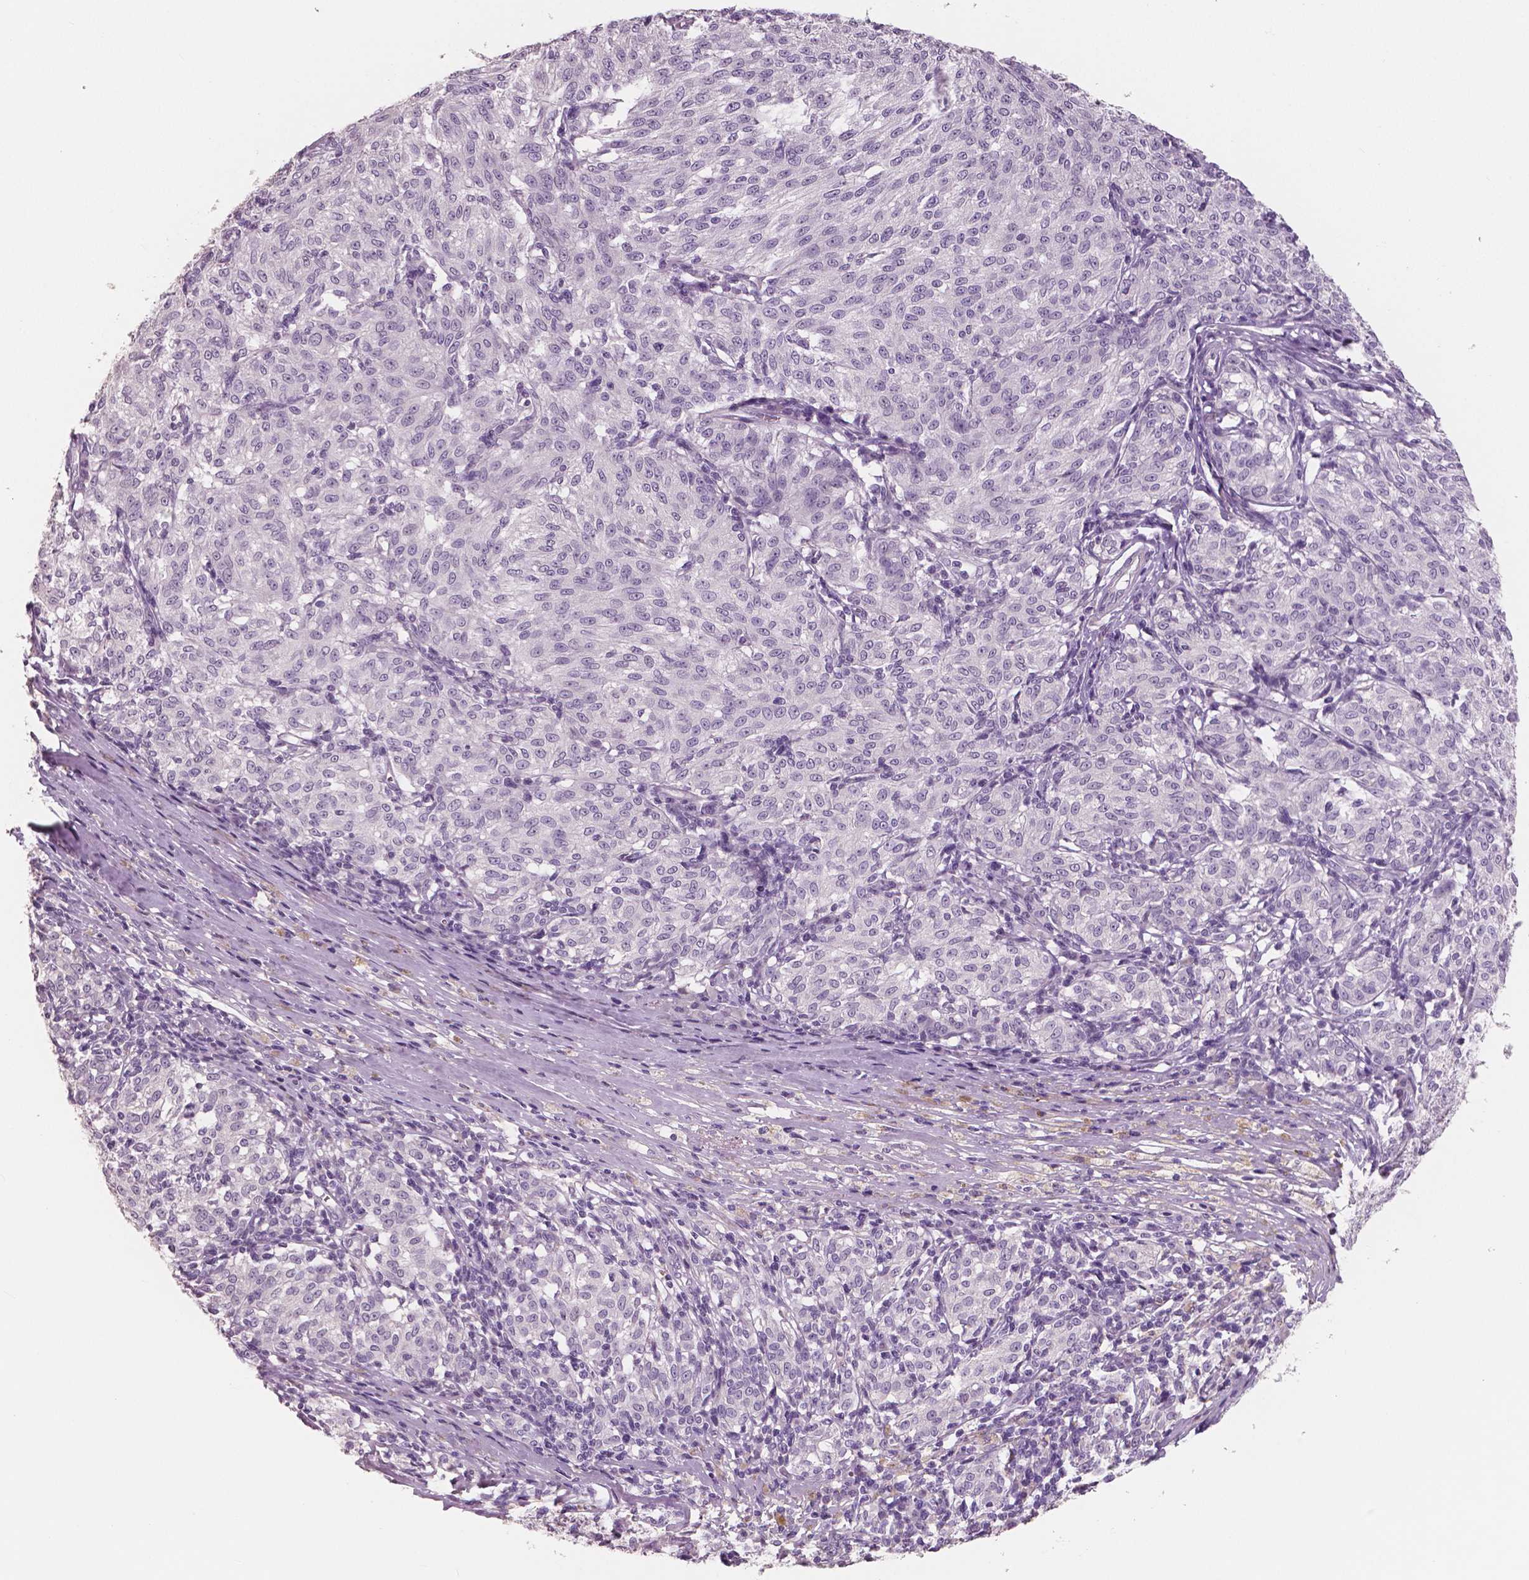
{"staining": {"intensity": "negative", "quantity": "none", "location": "none"}, "tissue": "melanoma", "cell_type": "Tumor cells", "image_type": "cancer", "snomed": [{"axis": "morphology", "description": "Malignant melanoma, NOS"}, {"axis": "topography", "description": "Skin"}], "caption": "Immunohistochemistry (IHC) photomicrograph of neoplastic tissue: melanoma stained with DAB reveals no significant protein staining in tumor cells.", "gene": "NECAB1", "patient": {"sex": "female", "age": 72}}